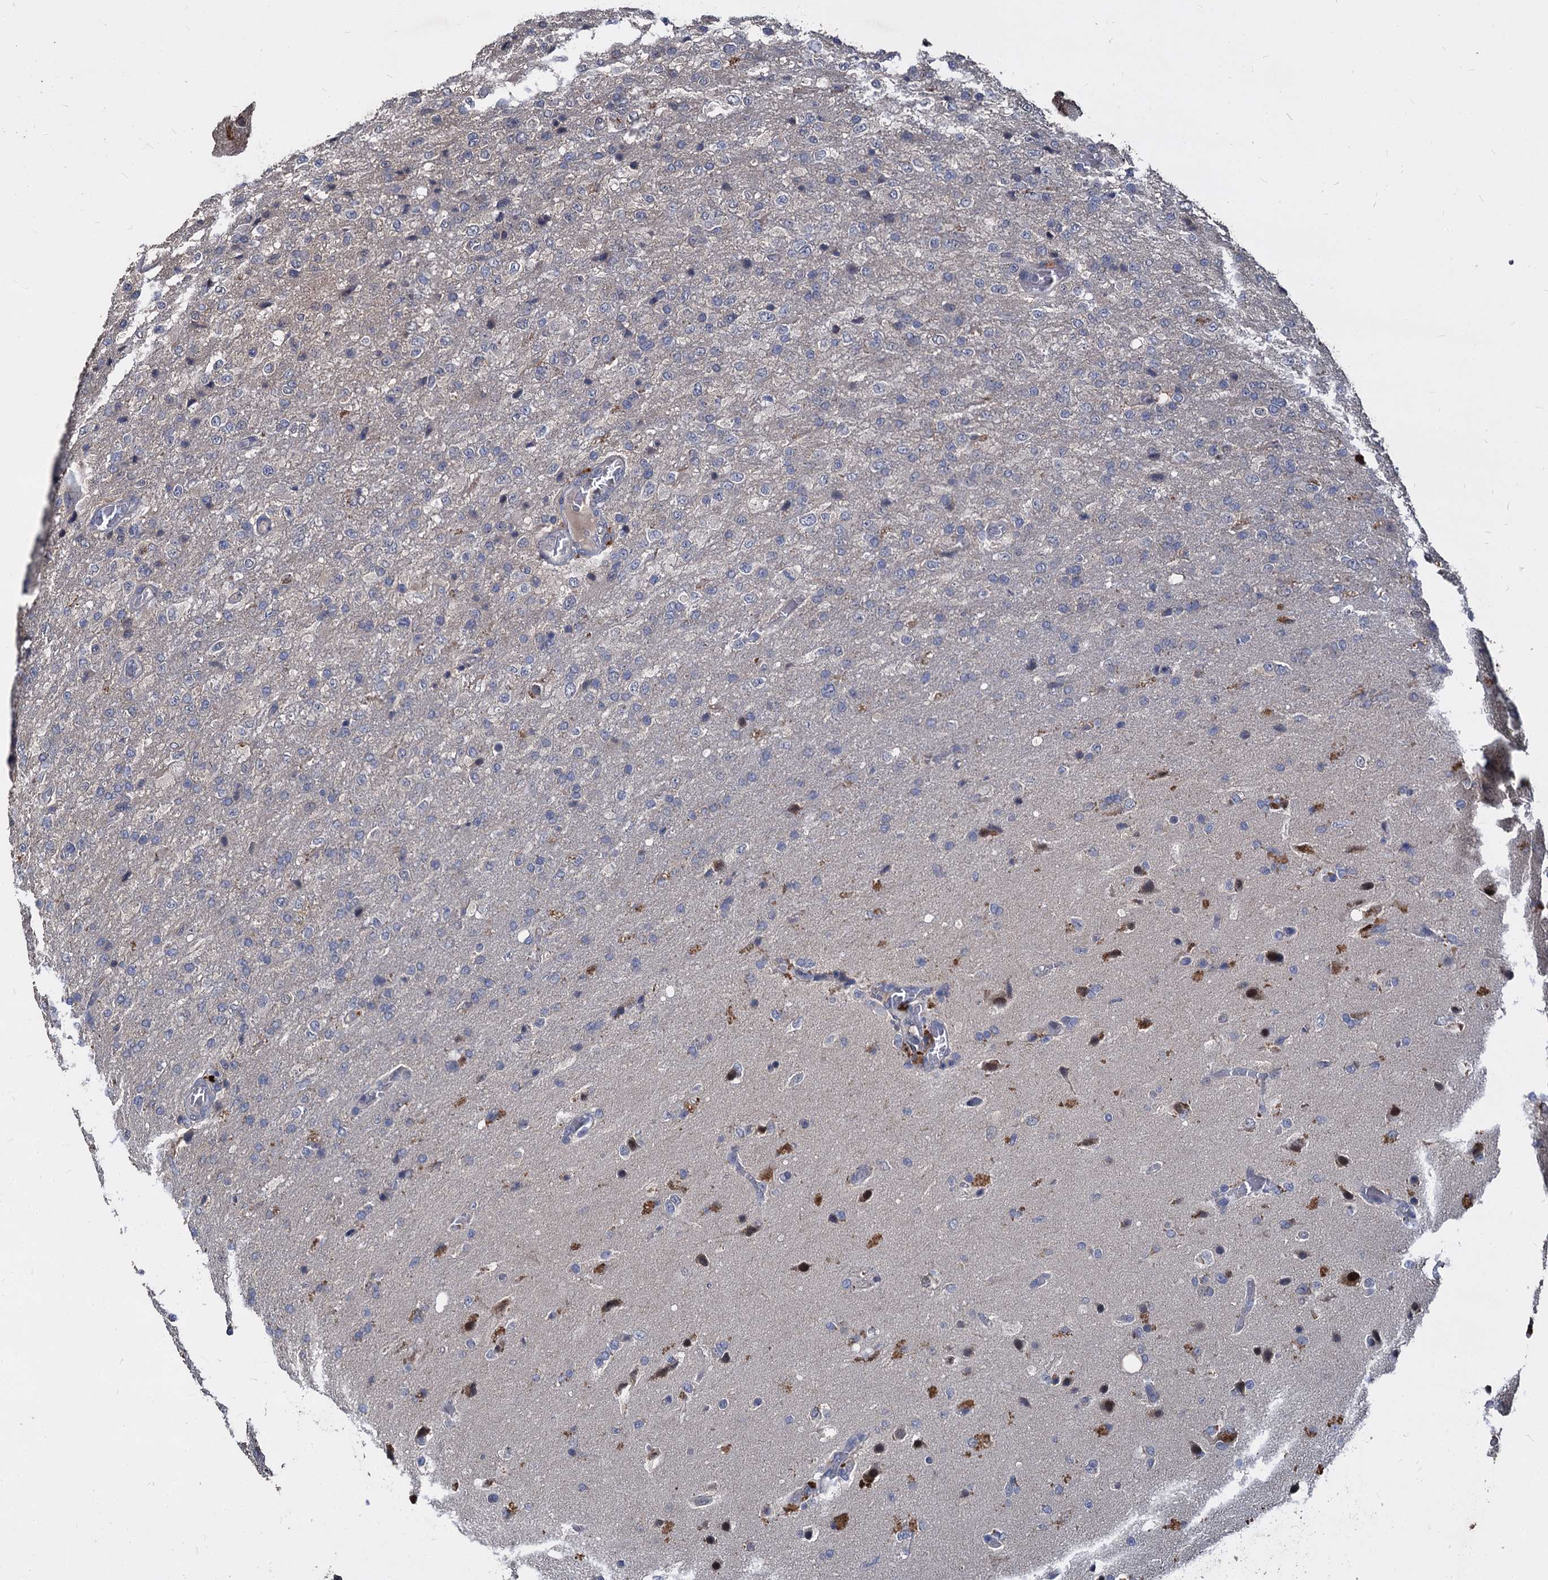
{"staining": {"intensity": "negative", "quantity": "none", "location": "none"}, "tissue": "glioma", "cell_type": "Tumor cells", "image_type": "cancer", "snomed": [{"axis": "morphology", "description": "Glioma, malignant, High grade"}, {"axis": "topography", "description": "Brain"}], "caption": "This is a photomicrograph of IHC staining of glioma, which shows no staining in tumor cells.", "gene": "CCDC184", "patient": {"sex": "female", "age": 74}}